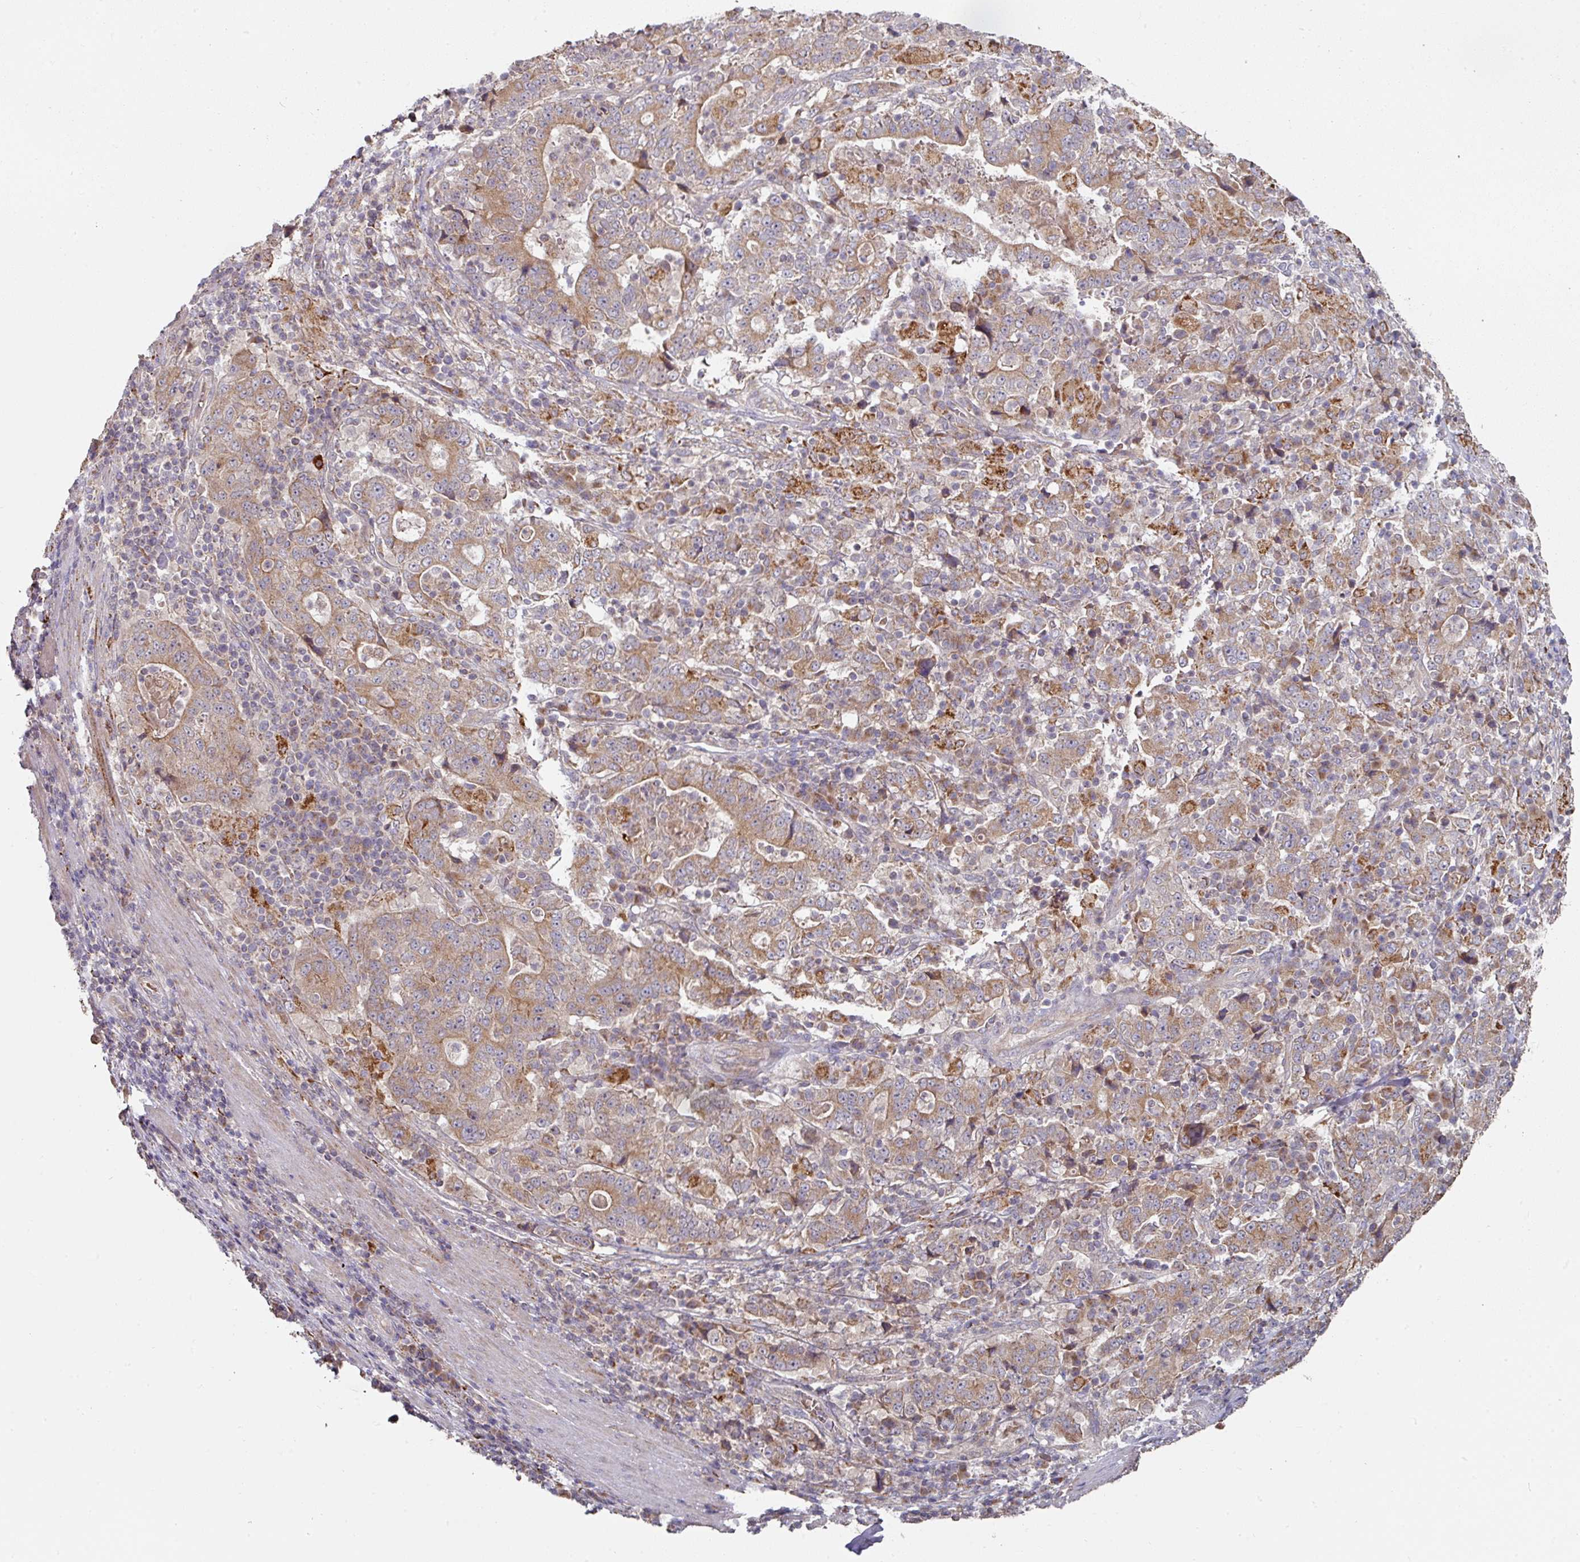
{"staining": {"intensity": "moderate", "quantity": ">75%", "location": "cytoplasmic/membranous"}, "tissue": "stomach cancer", "cell_type": "Tumor cells", "image_type": "cancer", "snomed": [{"axis": "morphology", "description": "Normal tissue, NOS"}, {"axis": "morphology", "description": "Adenocarcinoma, NOS"}, {"axis": "topography", "description": "Stomach, upper"}, {"axis": "topography", "description": "Stomach"}], "caption": "About >75% of tumor cells in human adenocarcinoma (stomach) display moderate cytoplasmic/membranous protein expression as visualized by brown immunohistochemical staining.", "gene": "DNAJC7", "patient": {"sex": "male", "age": 59}}